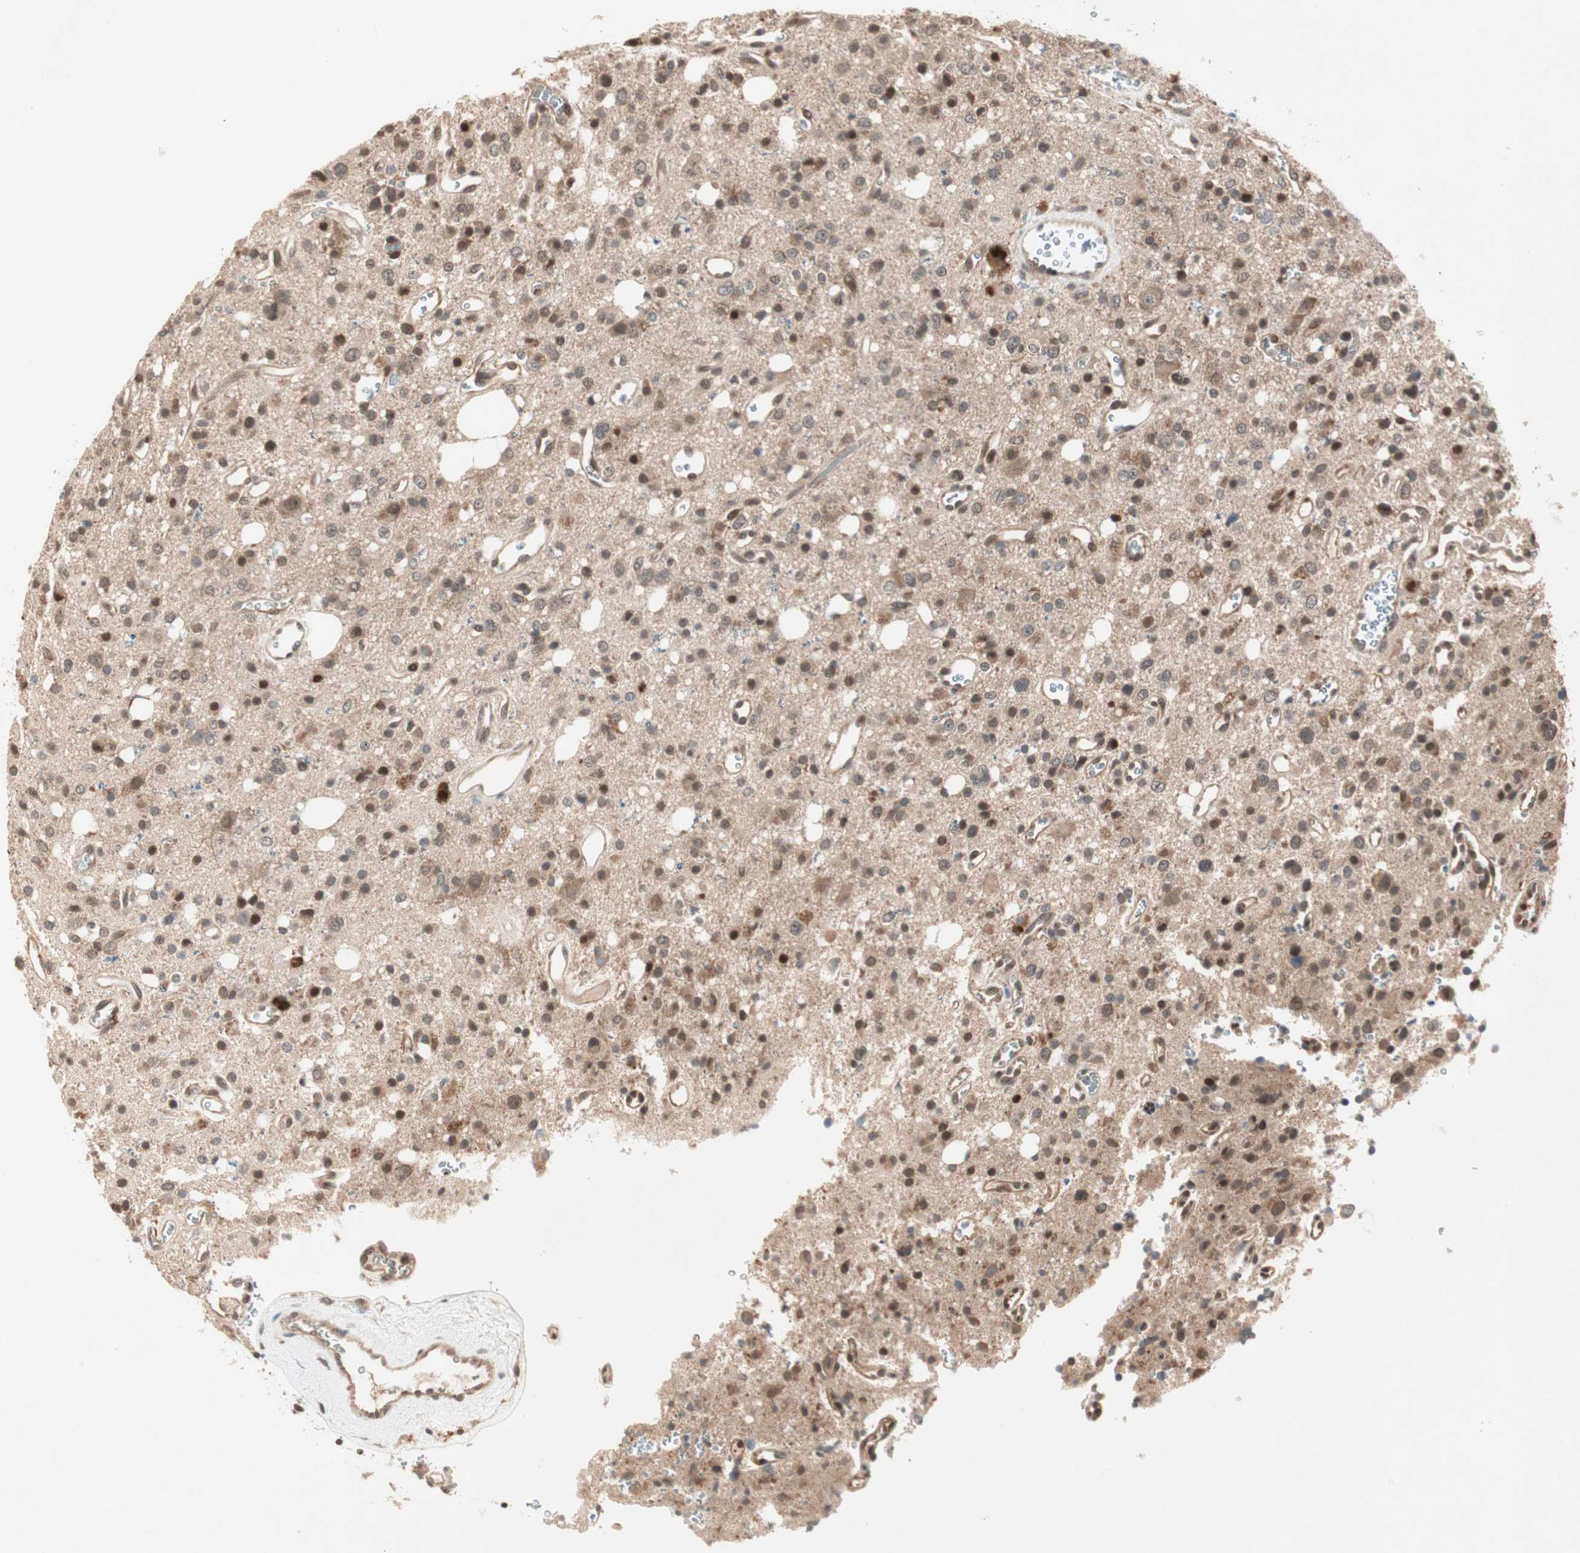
{"staining": {"intensity": "weak", "quantity": ">75%", "location": "cytoplasmic/membranous,nuclear"}, "tissue": "glioma", "cell_type": "Tumor cells", "image_type": "cancer", "snomed": [{"axis": "morphology", "description": "Glioma, malignant, High grade"}, {"axis": "topography", "description": "Brain"}], "caption": "Human high-grade glioma (malignant) stained for a protein (brown) displays weak cytoplasmic/membranous and nuclear positive expression in approximately >75% of tumor cells.", "gene": "PGBD1", "patient": {"sex": "male", "age": 47}}